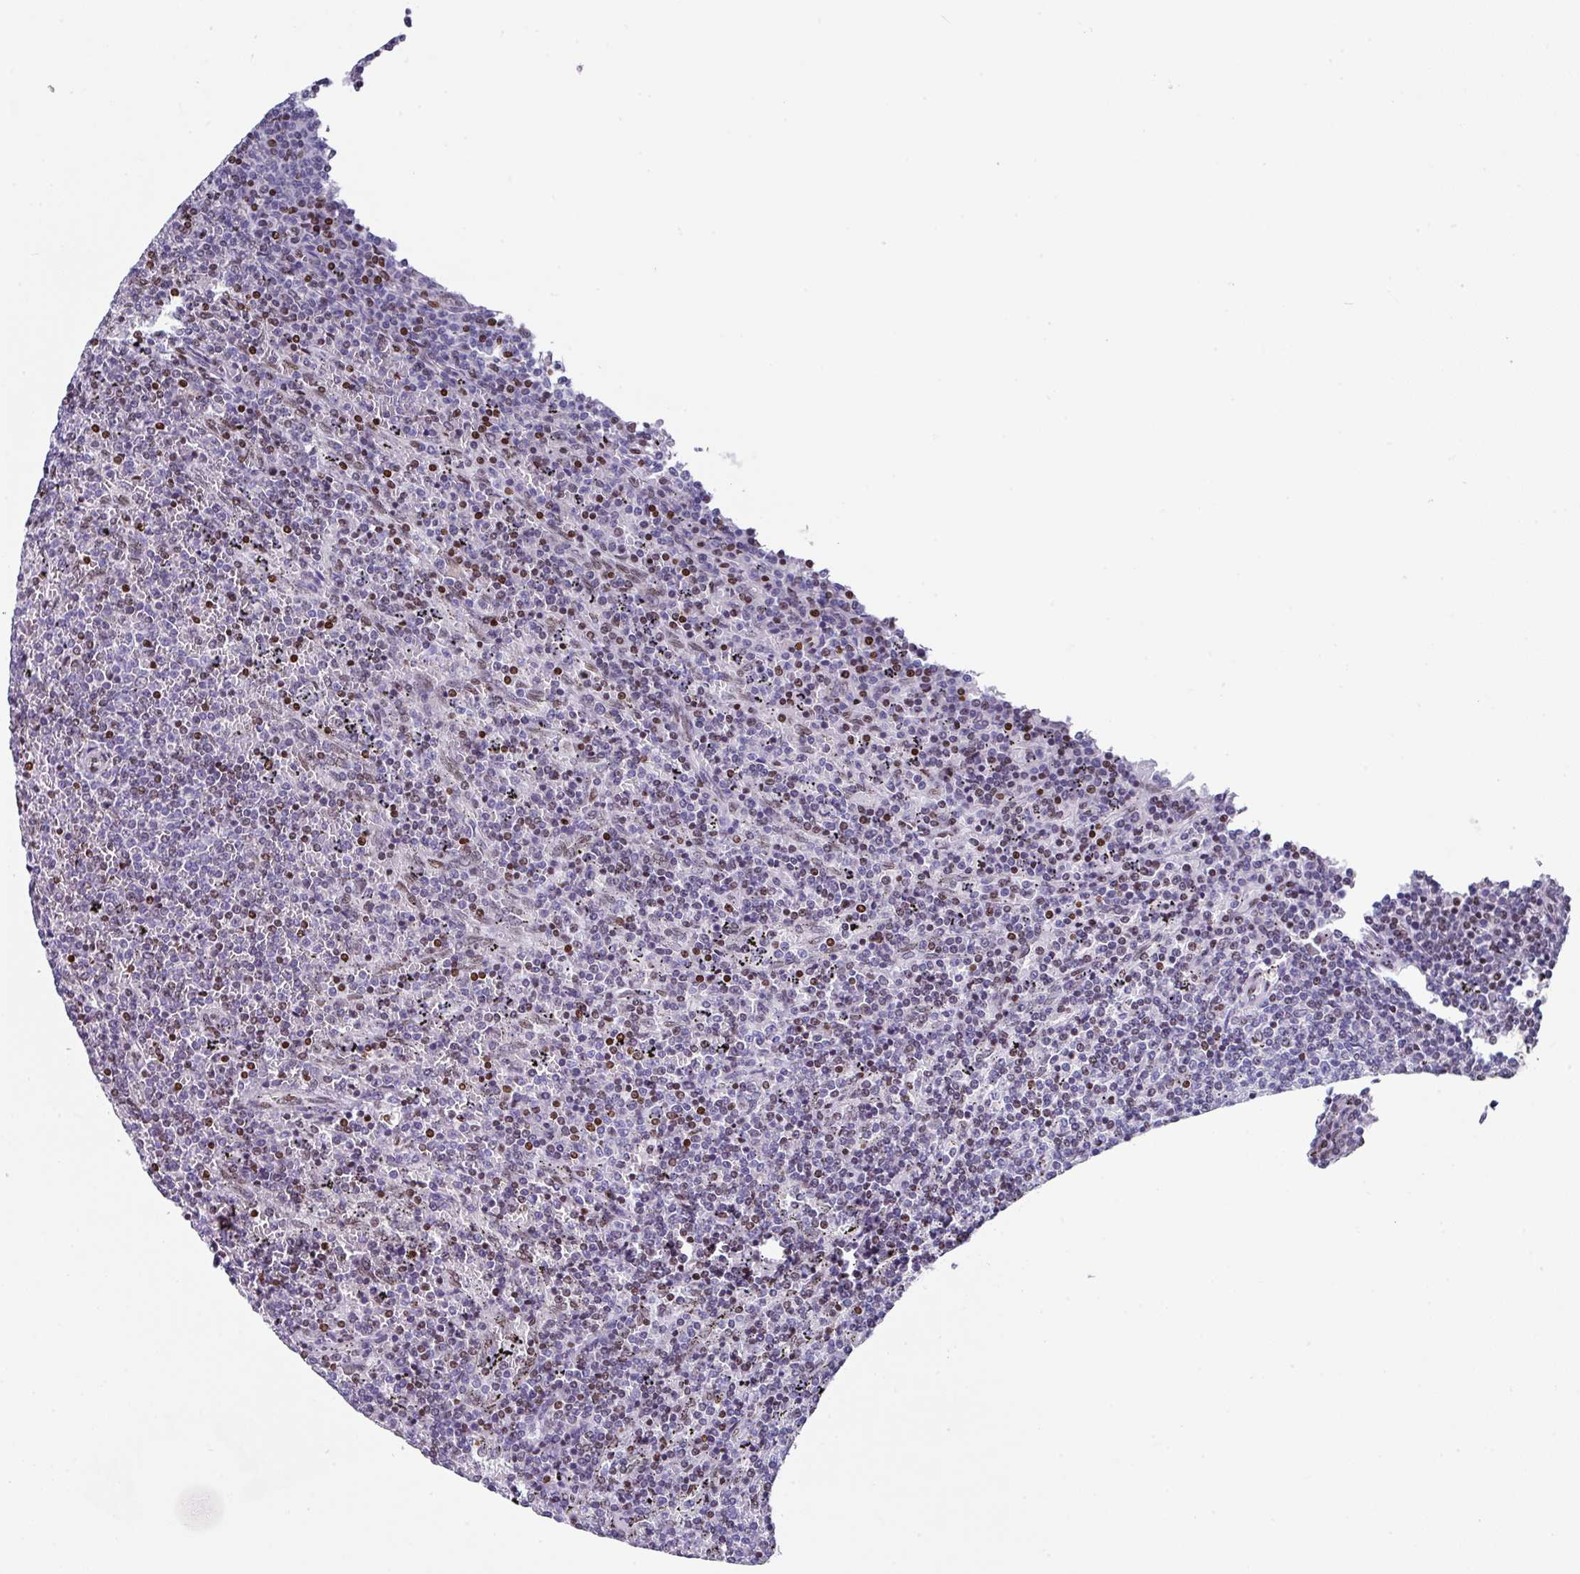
{"staining": {"intensity": "strong", "quantity": "<25%", "location": "nuclear"}, "tissue": "lymphoma", "cell_type": "Tumor cells", "image_type": "cancer", "snomed": [{"axis": "morphology", "description": "Malignant lymphoma, non-Hodgkin's type, Low grade"}, {"axis": "topography", "description": "Spleen"}], "caption": "A histopathology image showing strong nuclear staining in approximately <25% of tumor cells in lymphoma, as visualized by brown immunohistochemical staining.", "gene": "TCF3", "patient": {"sex": "female", "age": 50}}